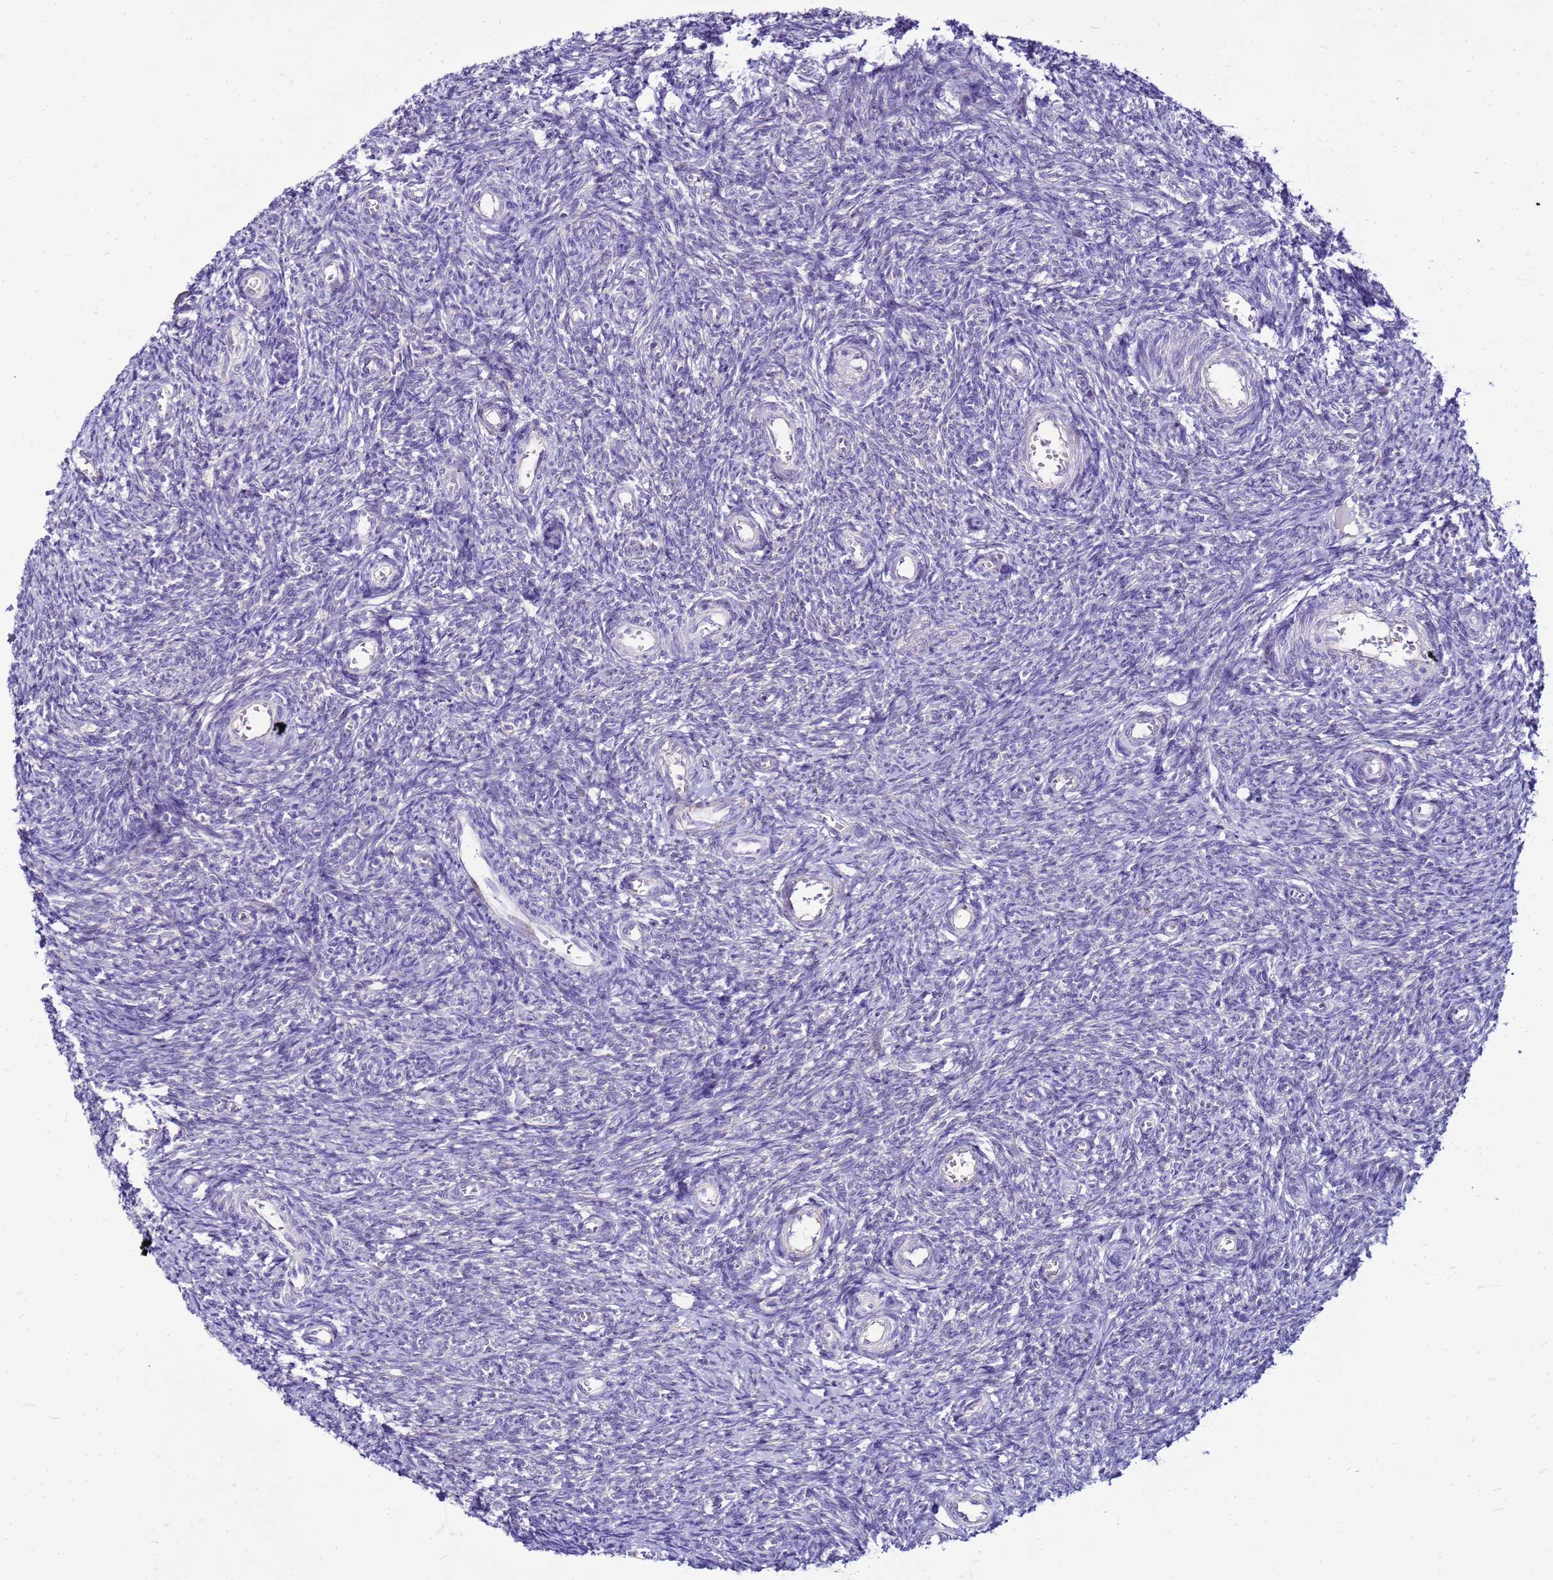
{"staining": {"intensity": "negative", "quantity": "none", "location": "none"}, "tissue": "ovary", "cell_type": "Follicle cells", "image_type": "normal", "snomed": [{"axis": "morphology", "description": "Normal tissue, NOS"}, {"axis": "topography", "description": "Ovary"}], "caption": "Normal ovary was stained to show a protein in brown. There is no significant positivity in follicle cells.", "gene": "PKD1", "patient": {"sex": "female", "age": 44}}